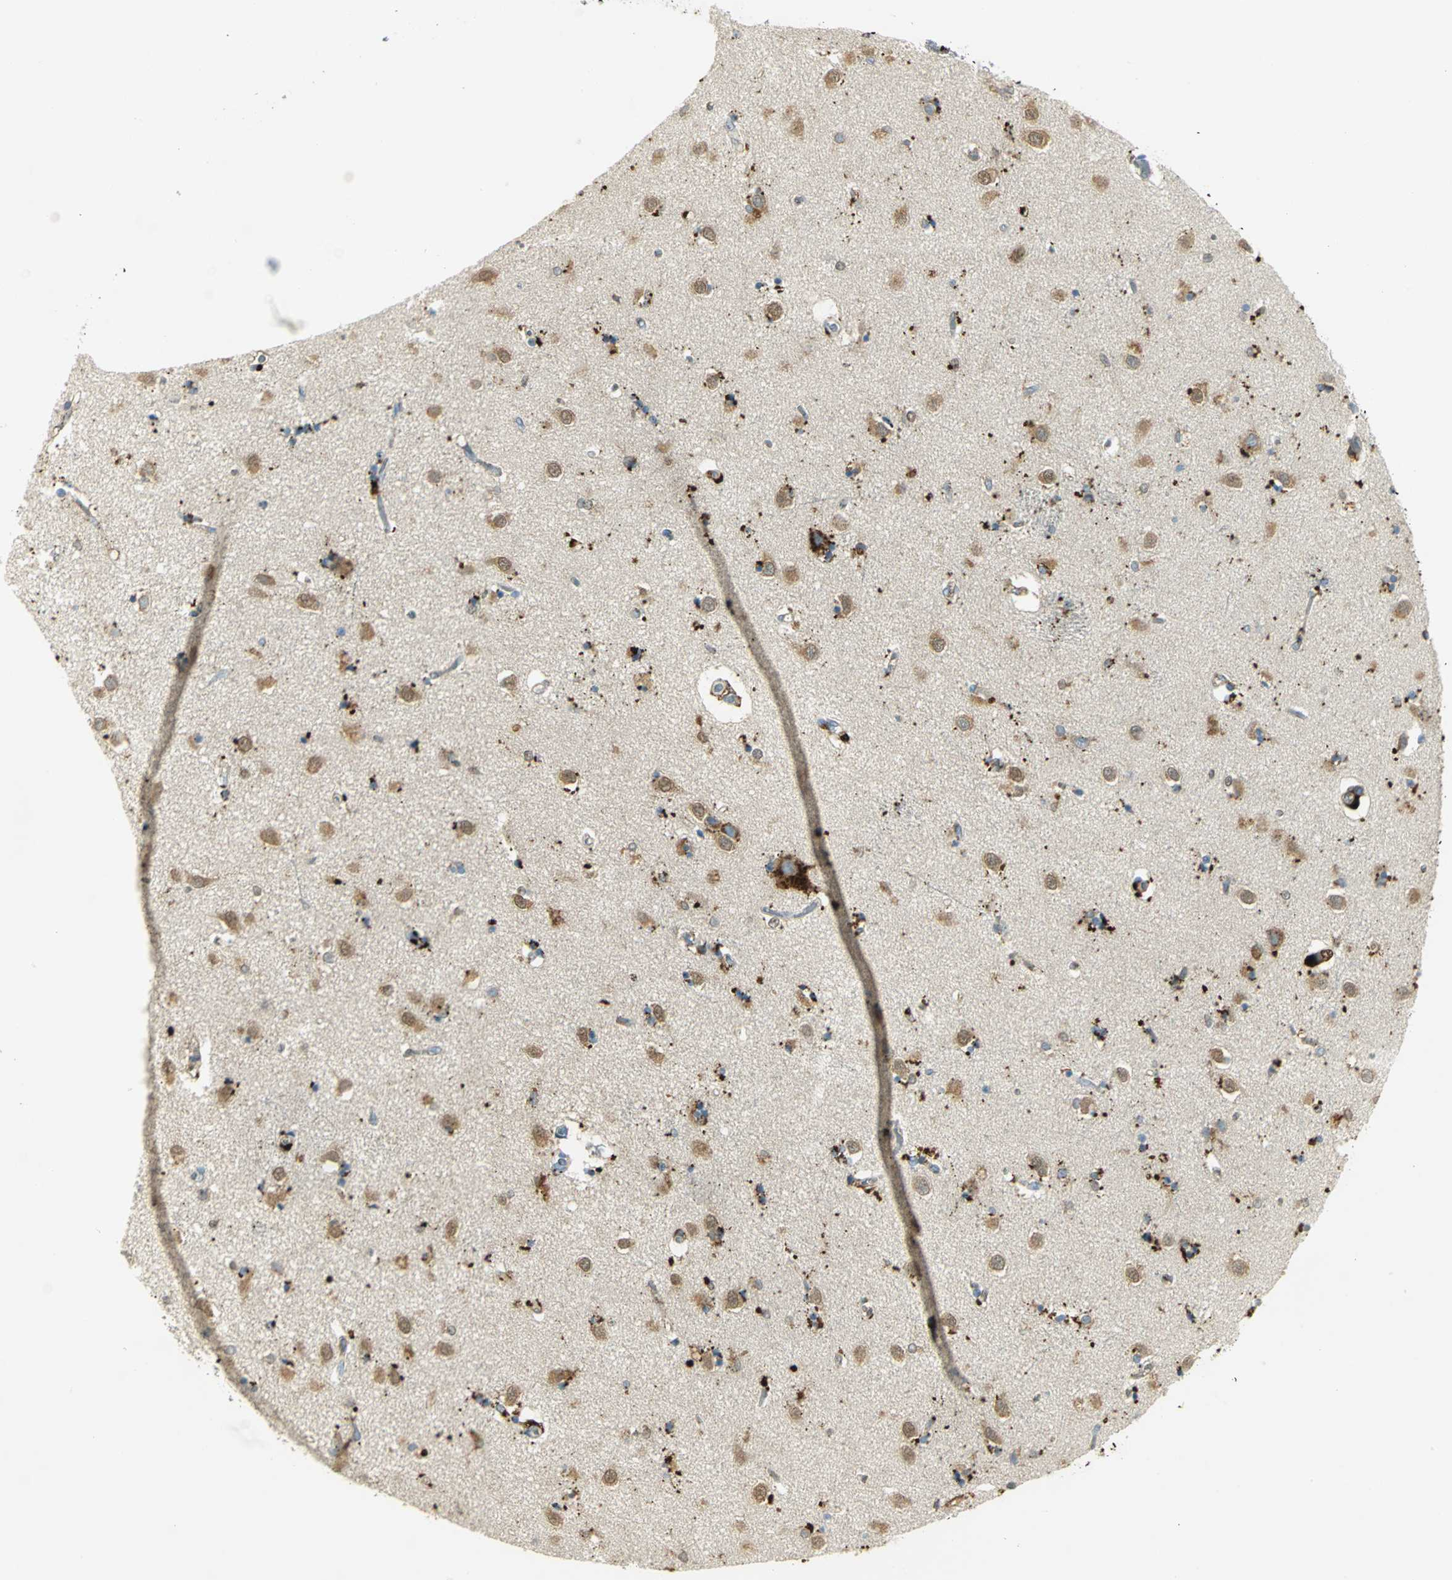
{"staining": {"intensity": "moderate", "quantity": ">75%", "location": "cytoplasmic/membranous"}, "tissue": "caudate", "cell_type": "Glial cells", "image_type": "normal", "snomed": [{"axis": "morphology", "description": "Normal tissue, NOS"}, {"axis": "topography", "description": "Lateral ventricle wall"}], "caption": "Immunohistochemical staining of benign human caudate displays moderate cytoplasmic/membranous protein positivity in approximately >75% of glial cells.", "gene": "ARSA", "patient": {"sex": "female", "age": 54}}